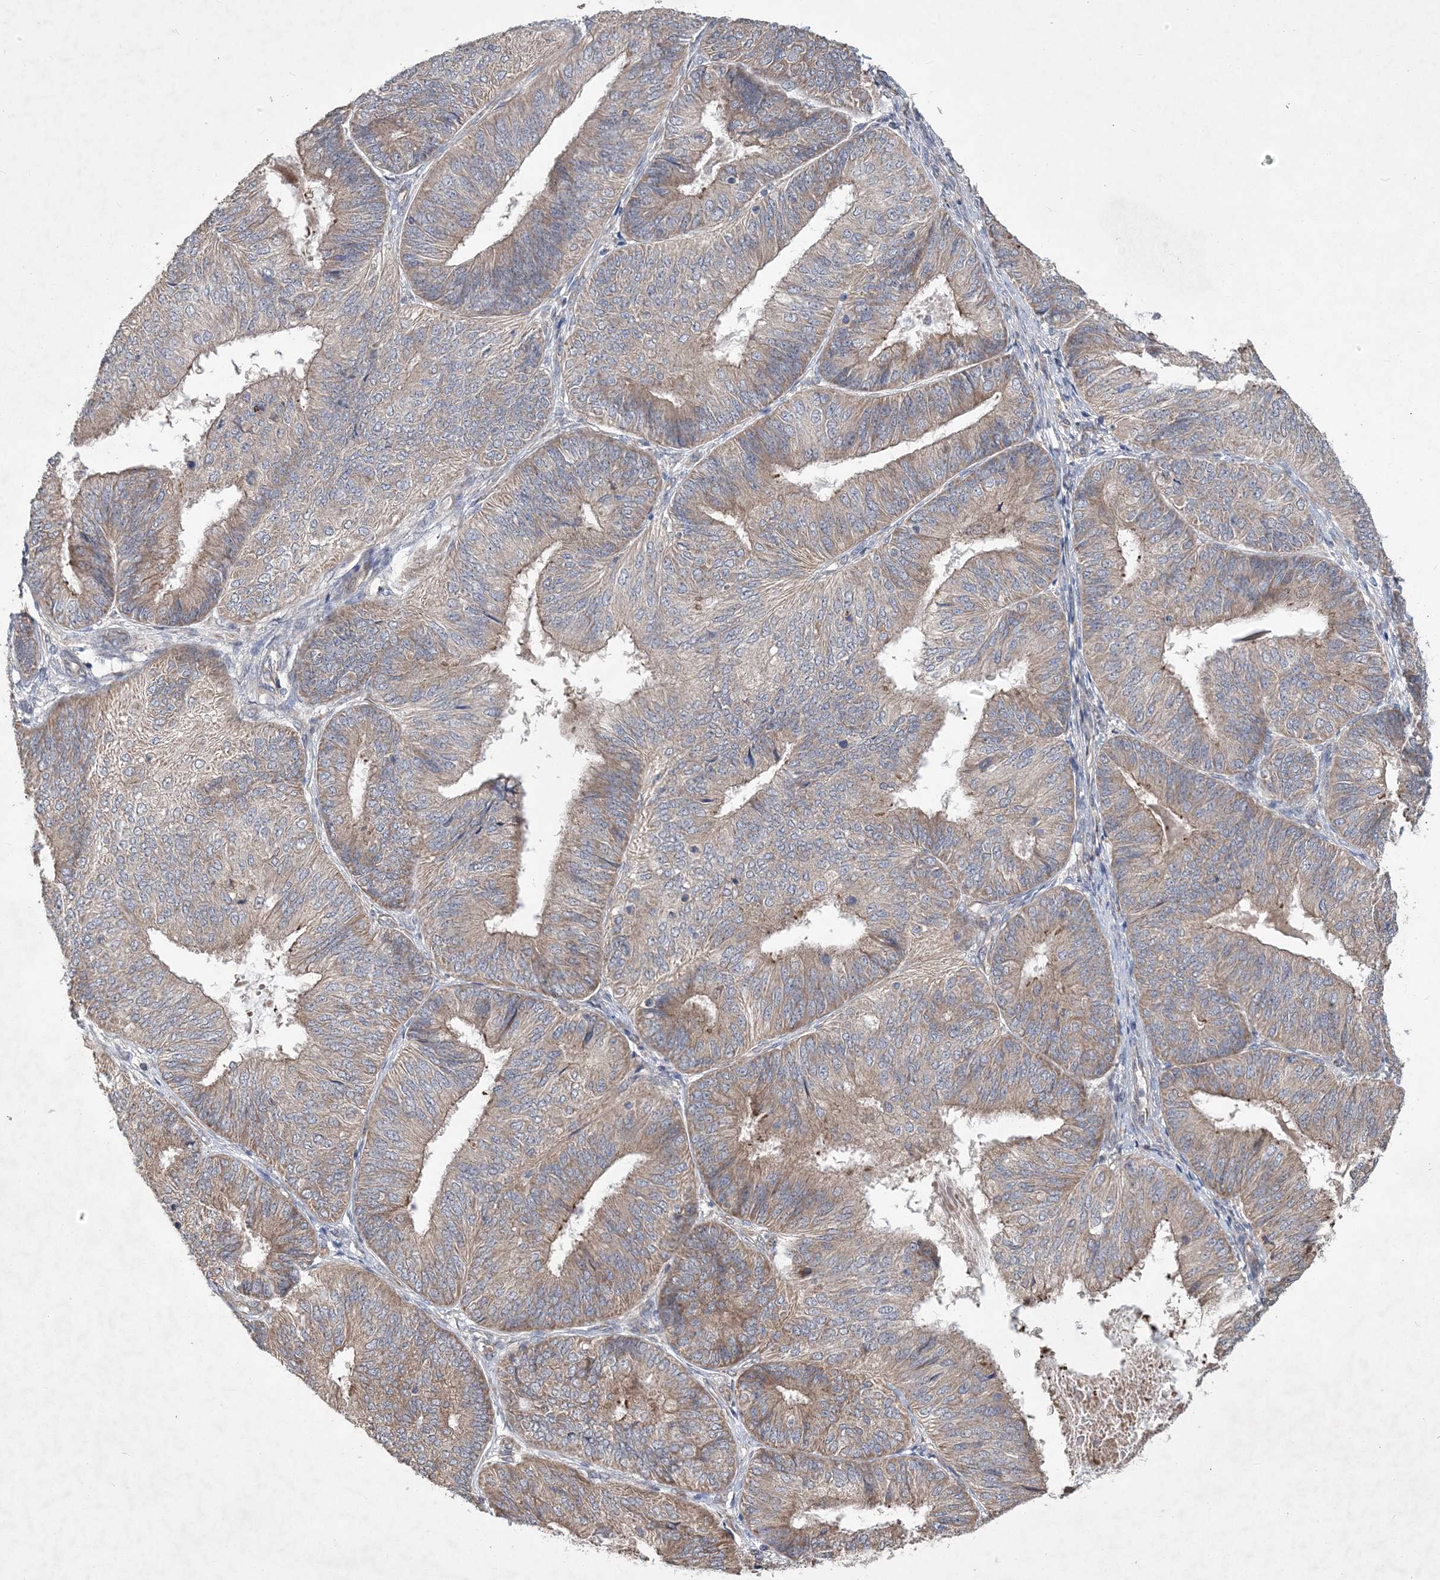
{"staining": {"intensity": "weak", "quantity": "25%-75%", "location": "cytoplasmic/membranous"}, "tissue": "endometrial cancer", "cell_type": "Tumor cells", "image_type": "cancer", "snomed": [{"axis": "morphology", "description": "Adenocarcinoma, NOS"}, {"axis": "topography", "description": "Endometrium"}], "caption": "An image of human endometrial adenocarcinoma stained for a protein demonstrates weak cytoplasmic/membranous brown staining in tumor cells.", "gene": "MTRF1L", "patient": {"sex": "female", "age": 58}}